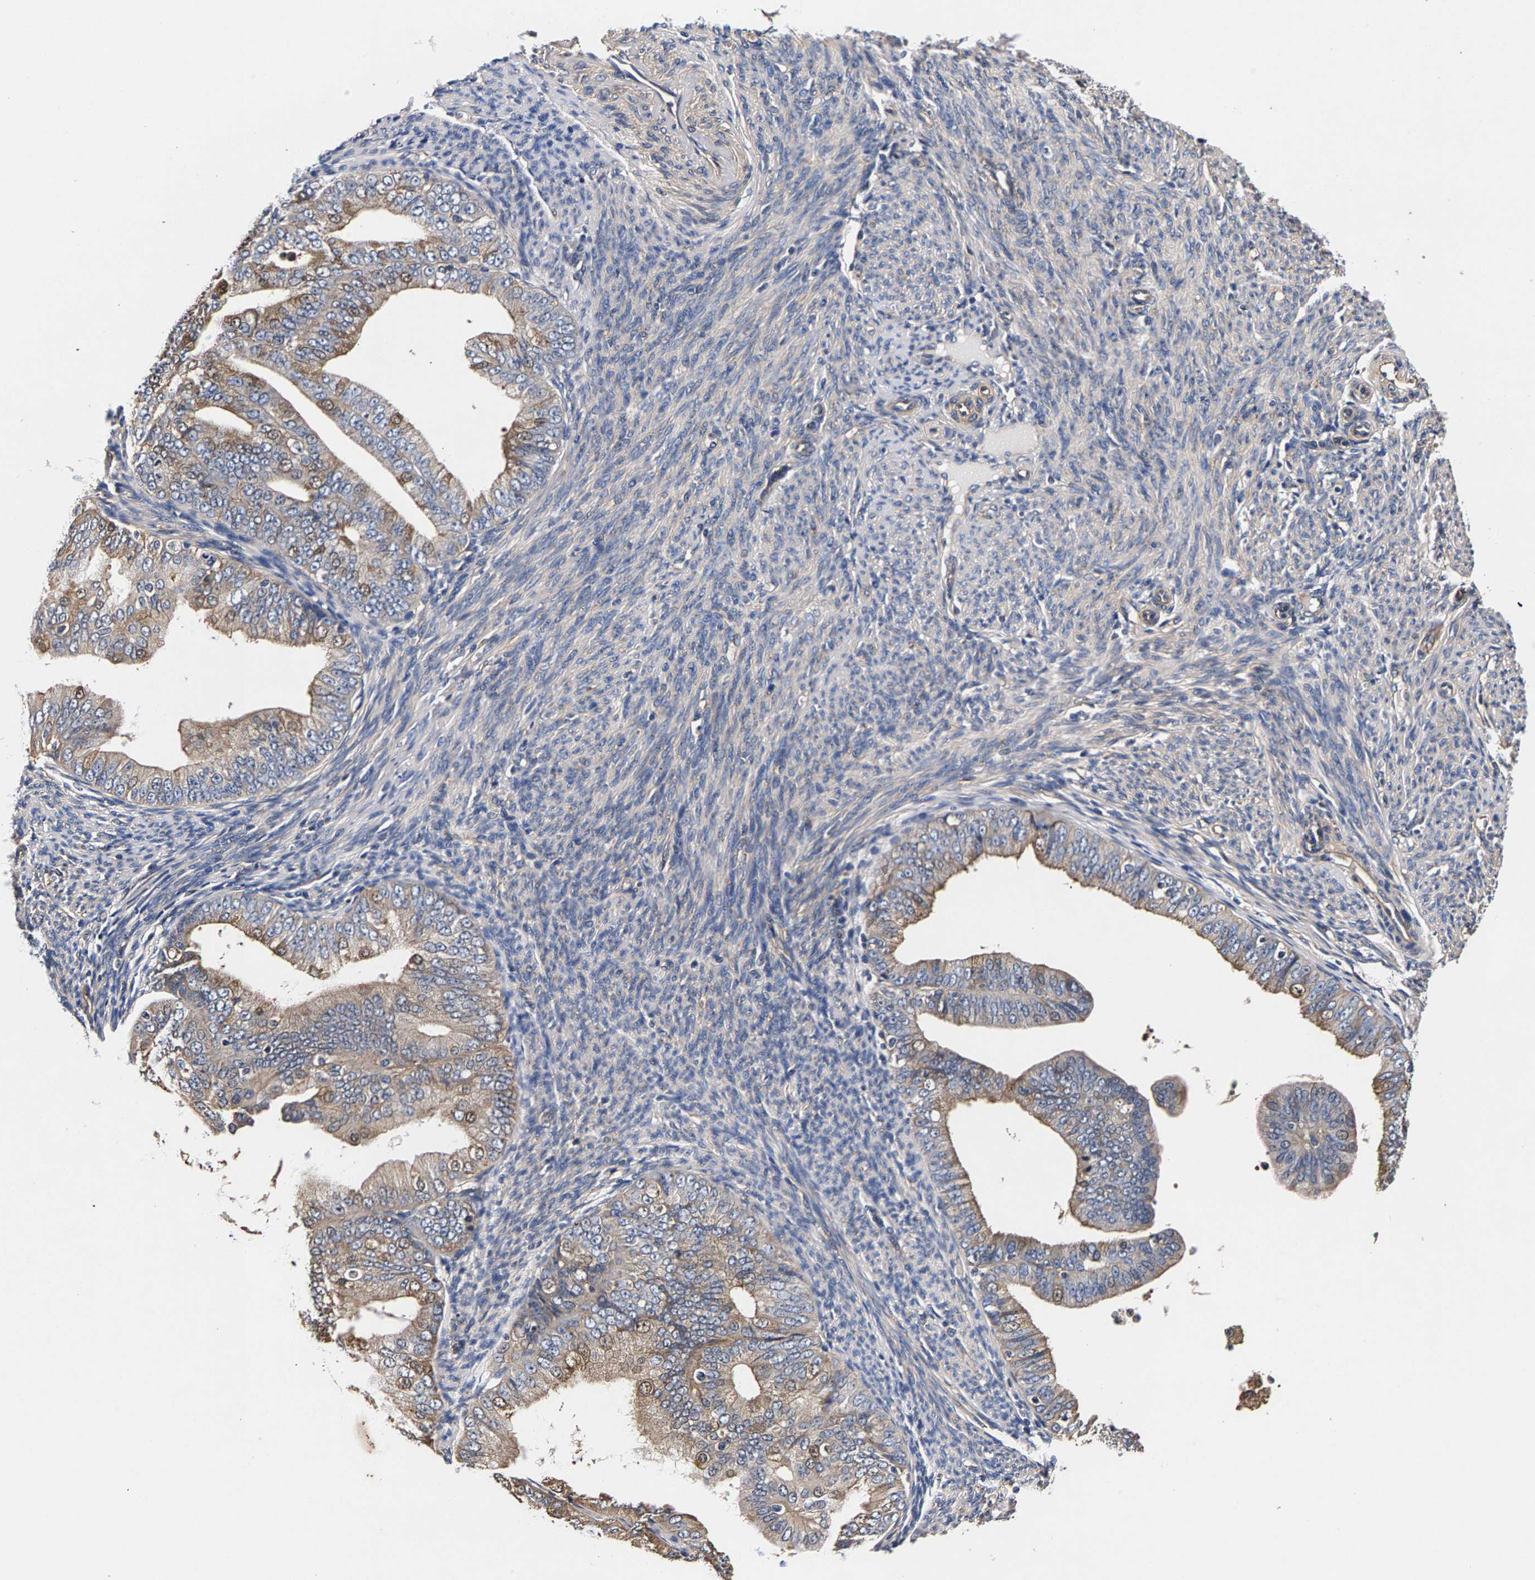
{"staining": {"intensity": "moderate", "quantity": "25%-75%", "location": "cytoplasmic/membranous"}, "tissue": "endometrial cancer", "cell_type": "Tumor cells", "image_type": "cancer", "snomed": [{"axis": "morphology", "description": "Adenocarcinoma, NOS"}, {"axis": "topography", "description": "Endometrium"}], "caption": "An immunohistochemistry (IHC) micrograph of tumor tissue is shown. Protein staining in brown highlights moderate cytoplasmic/membranous positivity in endometrial adenocarcinoma within tumor cells.", "gene": "MARCHF7", "patient": {"sex": "female", "age": 63}}